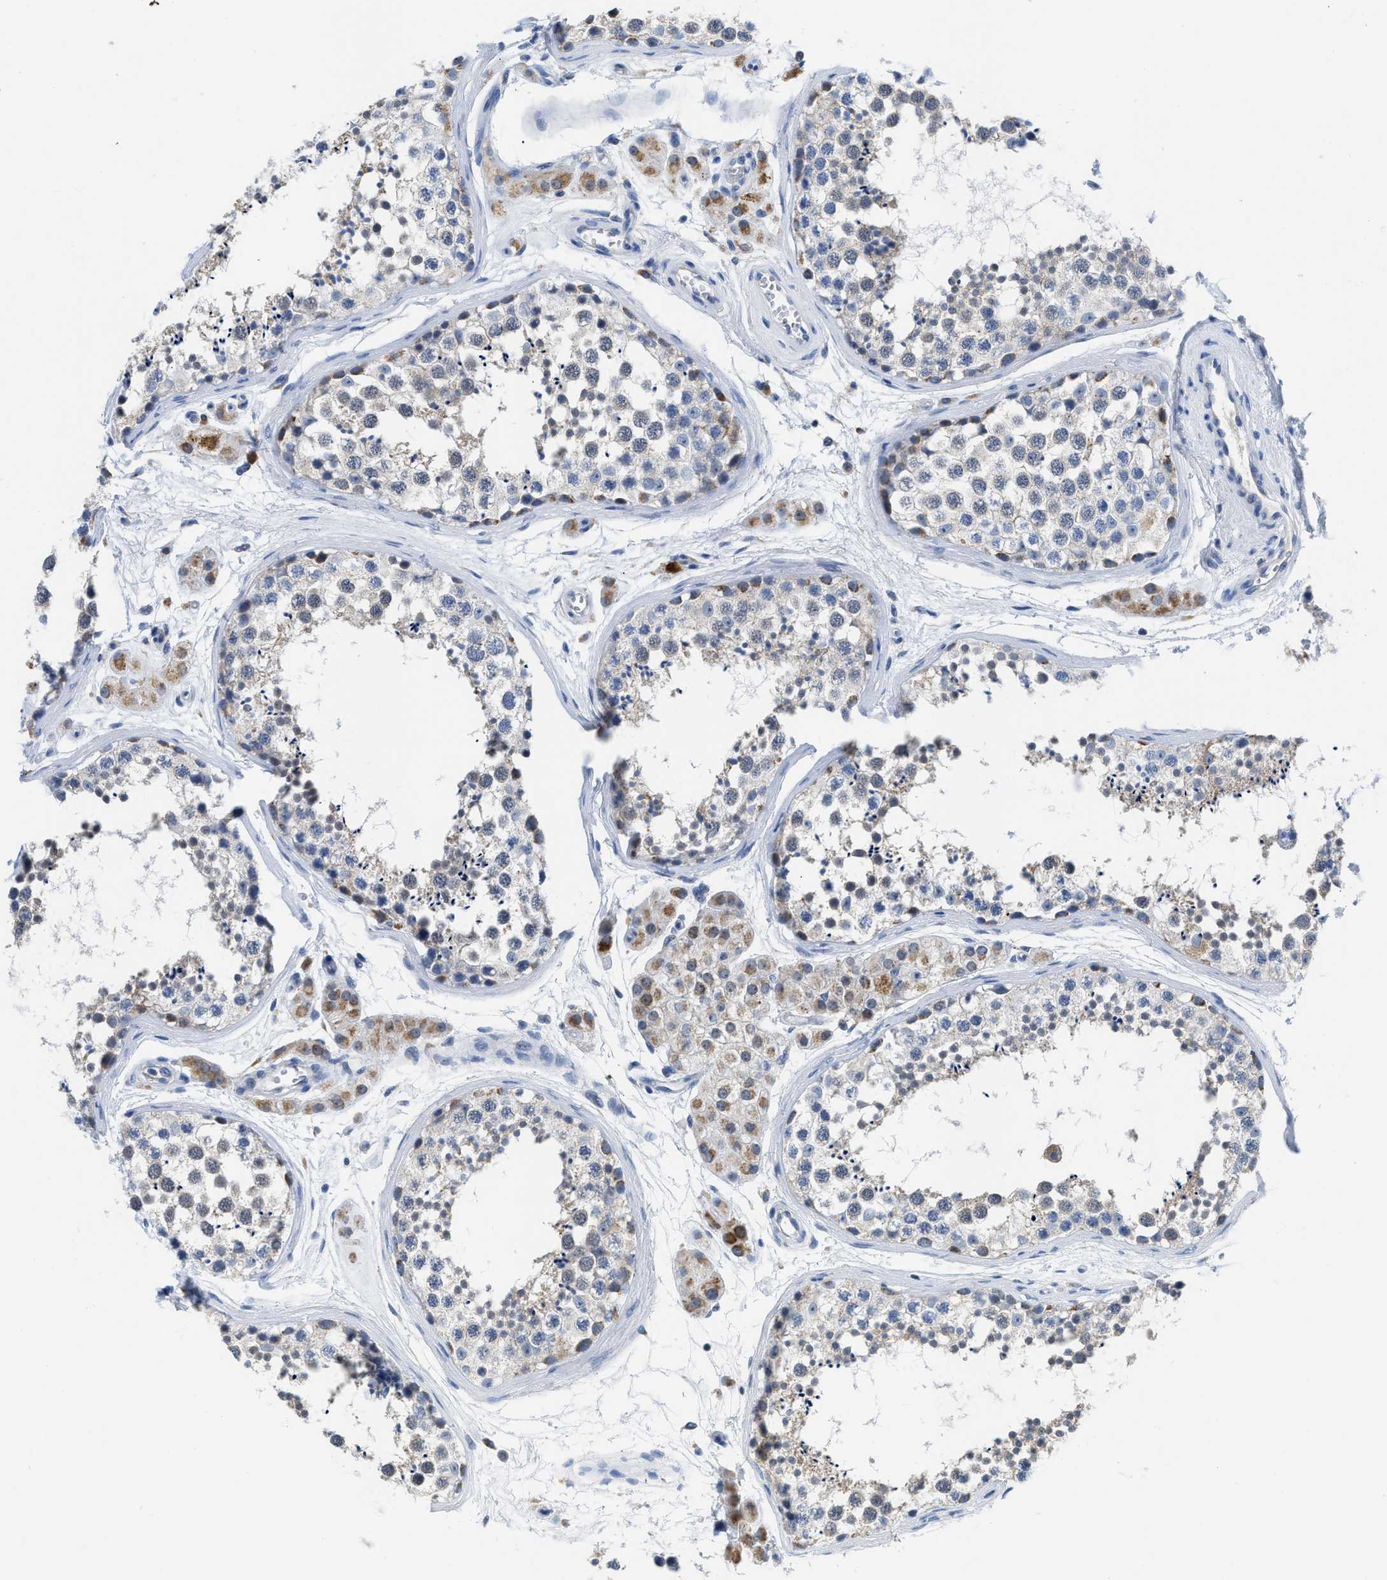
{"staining": {"intensity": "moderate", "quantity": "25%-75%", "location": "cytoplasmic/membranous"}, "tissue": "testis", "cell_type": "Cells in seminiferous ducts", "image_type": "normal", "snomed": [{"axis": "morphology", "description": "Normal tissue, NOS"}, {"axis": "topography", "description": "Testis"}], "caption": "Benign testis was stained to show a protein in brown. There is medium levels of moderate cytoplasmic/membranous staining in approximately 25%-75% of cells in seminiferous ducts. The staining was performed using DAB (3,3'-diaminobenzidine), with brown indicating positive protein expression. Nuclei are stained blue with hematoxylin.", "gene": "ETFA", "patient": {"sex": "male", "age": 56}}